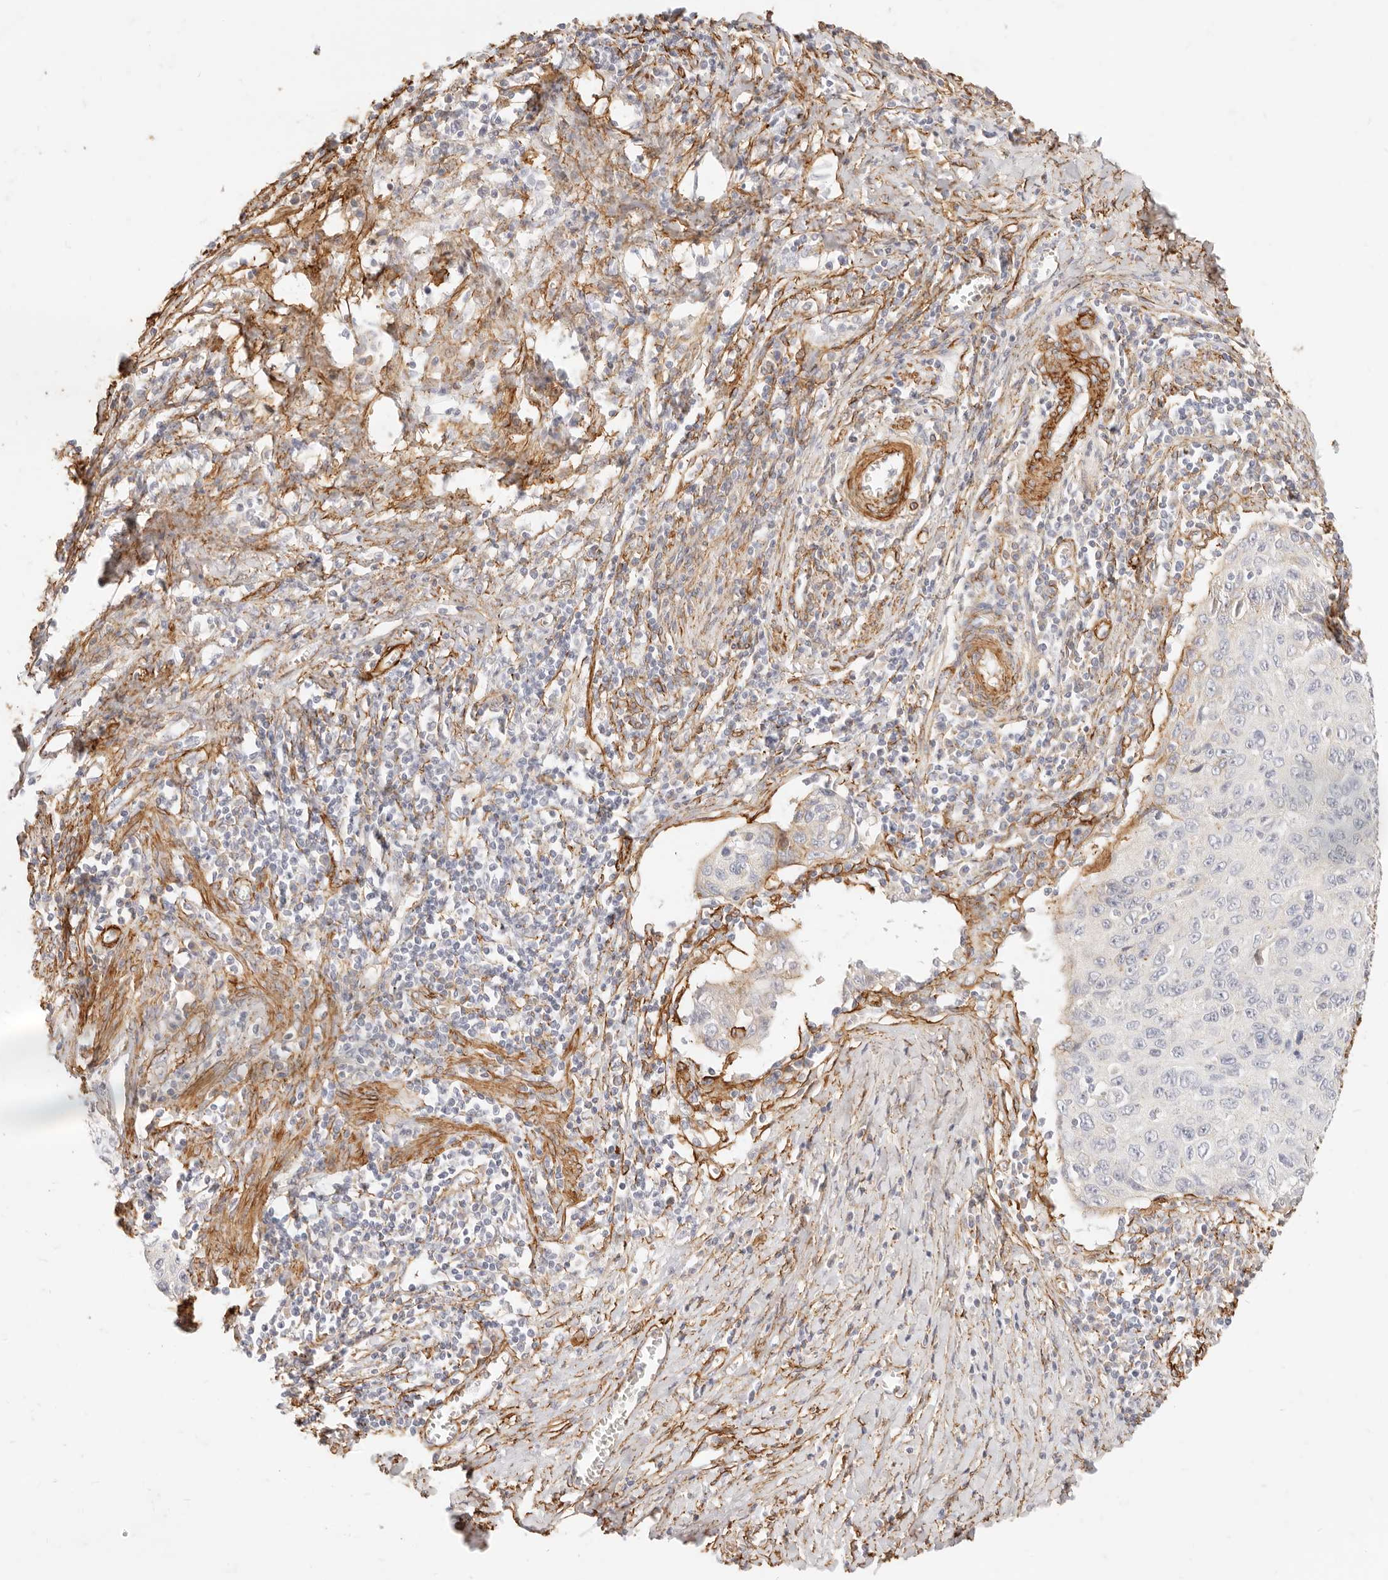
{"staining": {"intensity": "negative", "quantity": "none", "location": "none"}, "tissue": "cervical cancer", "cell_type": "Tumor cells", "image_type": "cancer", "snomed": [{"axis": "morphology", "description": "Squamous cell carcinoma, NOS"}, {"axis": "topography", "description": "Cervix"}], "caption": "Histopathology image shows no protein expression in tumor cells of cervical cancer (squamous cell carcinoma) tissue.", "gene": "TMTC2", "patient": {"sex": "female", "age": 53}}